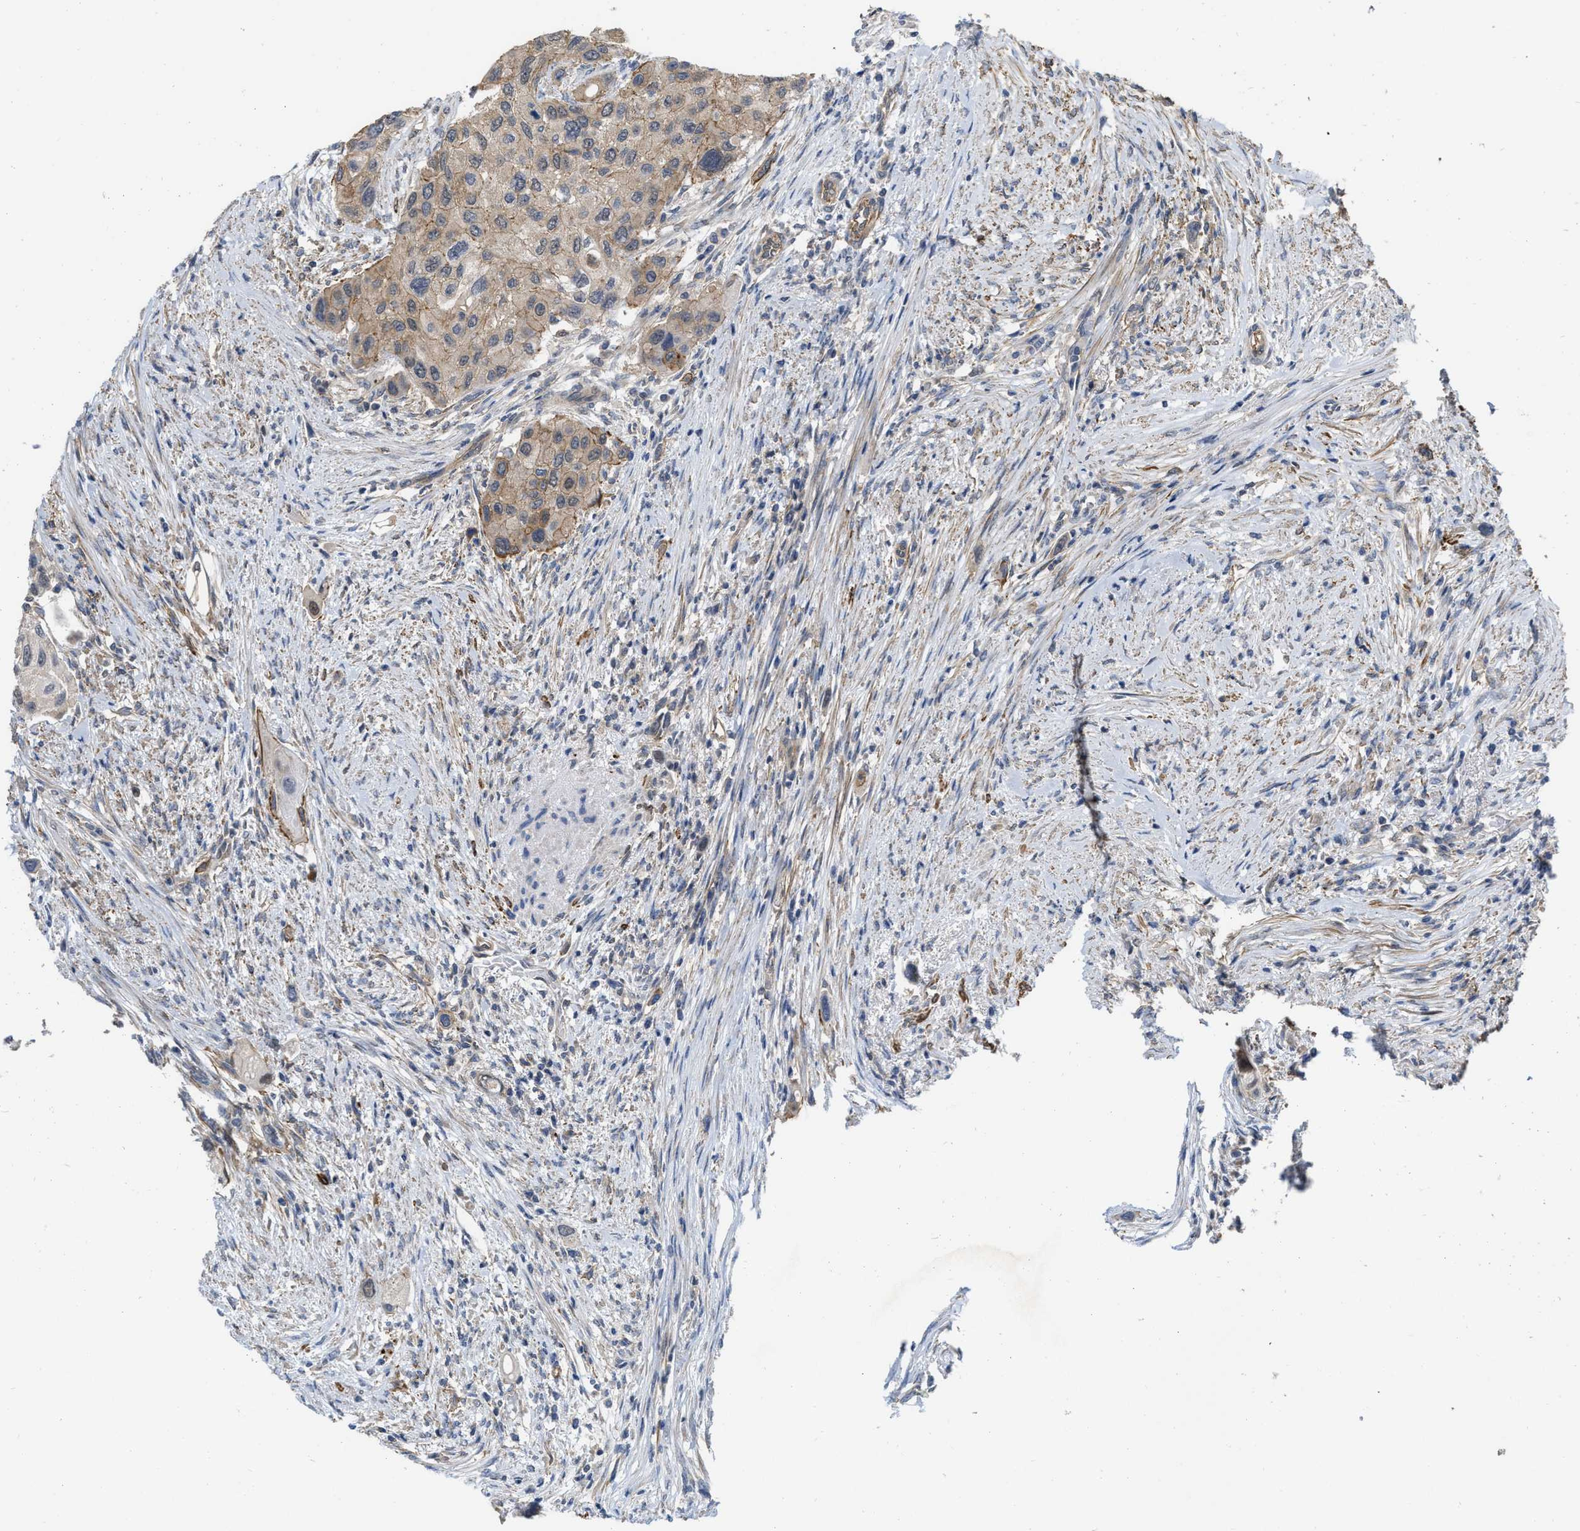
{"staining": {"intensity": "weak", "quantity": "<25%", "location": "cytoplasmic/membranous"}, "tissue": "urothelial cancer", "cell_type": "Tumor cells", "image_type": "cancer", "snomed": [{"axis": "morphology", "description": "Urothelial carcinoma, High grade"}, {"axis": "topography", "description": "Urinary bladder"}], "caption": "A photomicrograph of human urothelial cancer is negative for staining in tumor cells.", "gene": "NAPEPLD", "patient": {"sex": "female", "age": 56}}